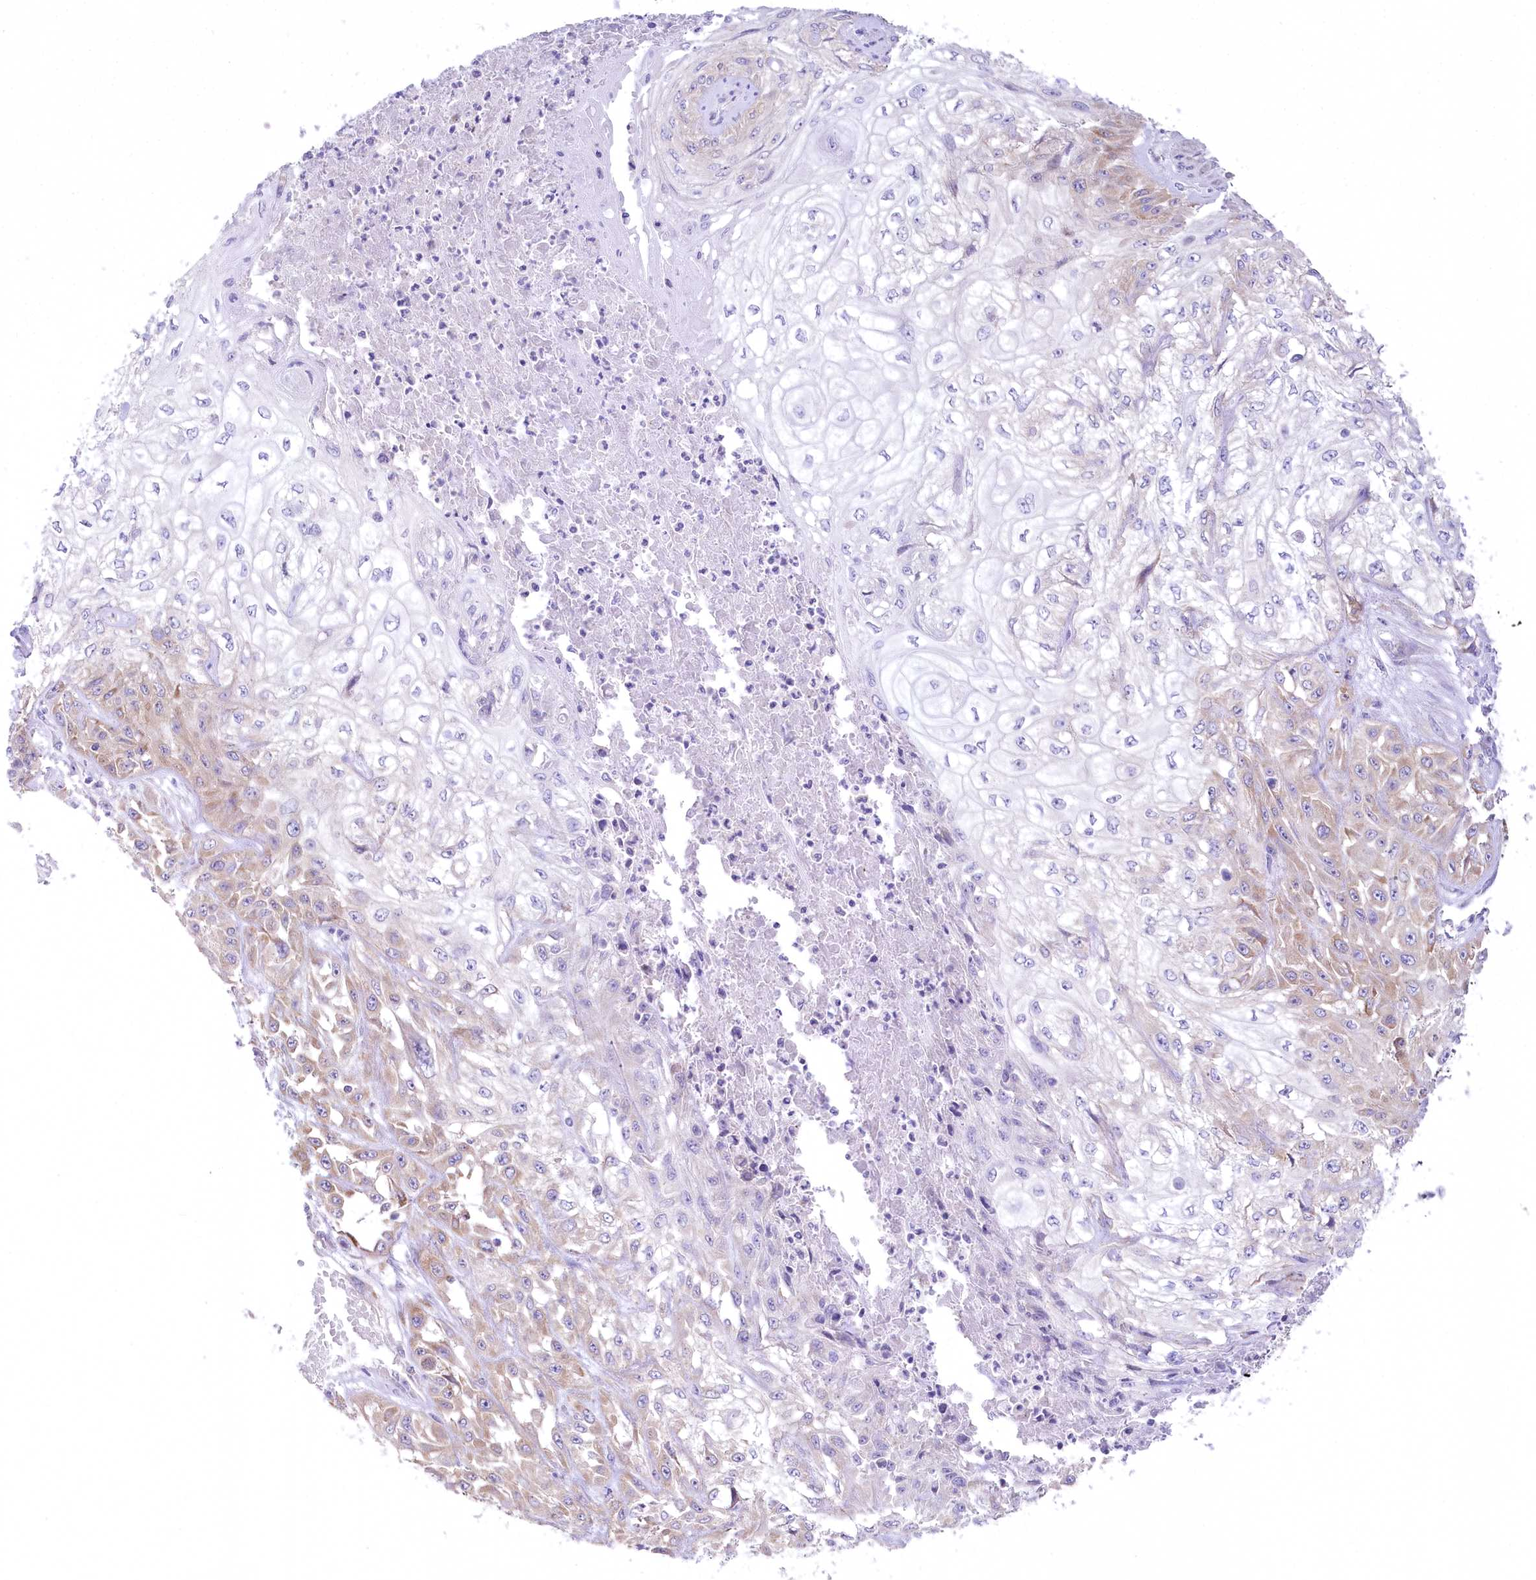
{"staining": {"intensity": "weak", "quantity": "25%-75%", "location": "cytoplasmic/membranous"}, "tissue": "skin cancer", "cell_type": "Tumor cells", "image_type": "cancer", "snomed": [{"axis": "morphology", "description": "Squamous cell carcinoma, NOS"}, {"axis": "morphology", "description": "Squamous cell carcinoma, metastatic, NOS"}, {"axis": "topography", "description": "Skin"}, {"axis": "topography", "description": "Lymph node"}], "caption": "Skin cancer (squamous cell carcinoma) stained for a protein (brown) exhibits weak cytoplasmic/membranous positive positivity in about 25%-75% of tumor cells.", "gene": "MYOZ1", "patient": {"sex": "male", "age": 75}}